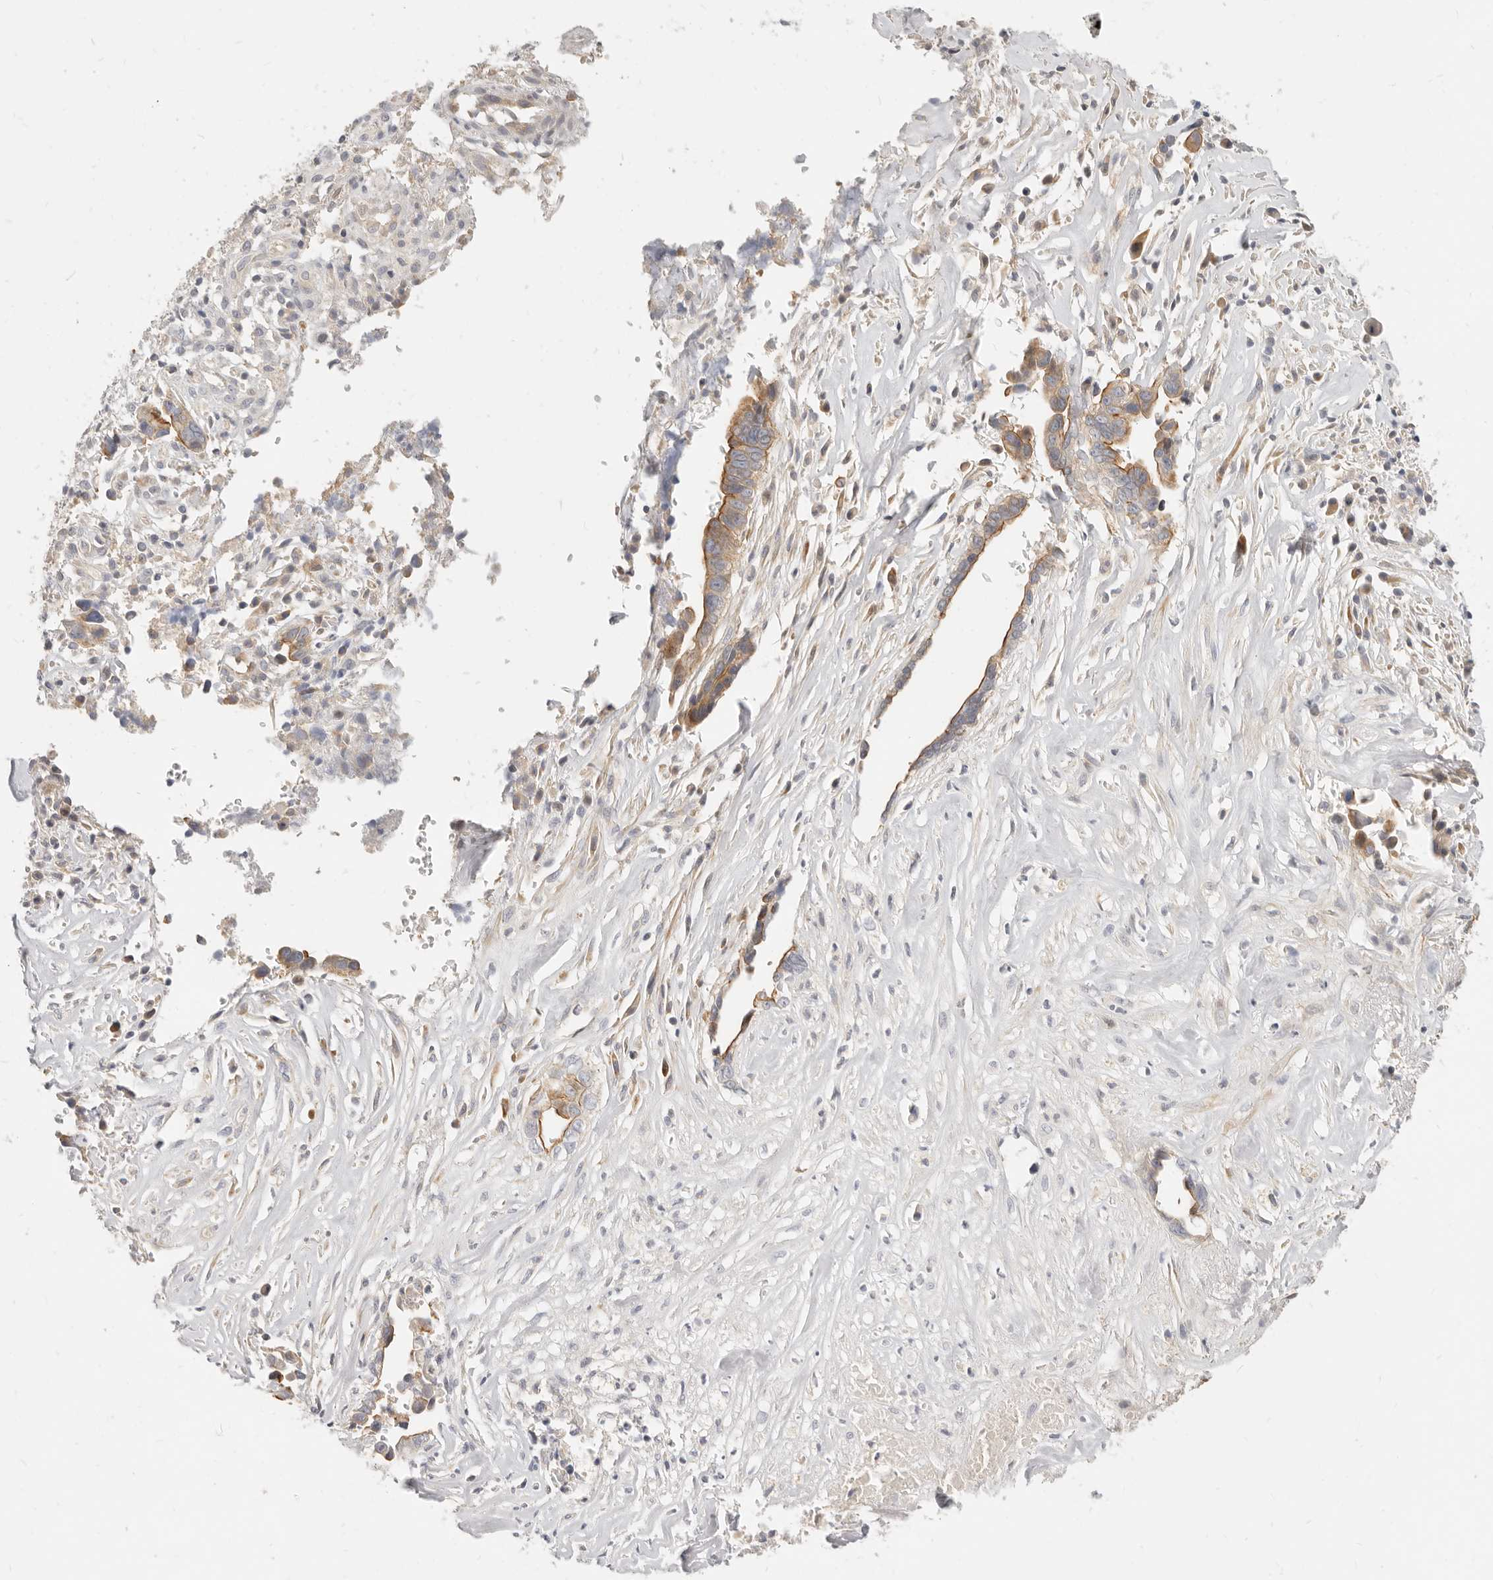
{"staining": {"intensity": "moderate", "quantity": ">75%", "location": "cytoplasmic/membranous"}, "tissue": "liver cancer", "cell_type": "Tumor cells", "image_type": "cancer", "snomed": [{"axis": "morphology", "description": "Cholangiocarcinoma"}, {"axis": "topography", "description": "Liver"}], "caption": "Immunohistochemical staining of human liver cholangiocarcinoma displays moderate cytoplasmic/membranous protein expression in about >75% of tumor cells.", "gene": "LTB4R2", "patient": {"sex": "female", "age": 79}}